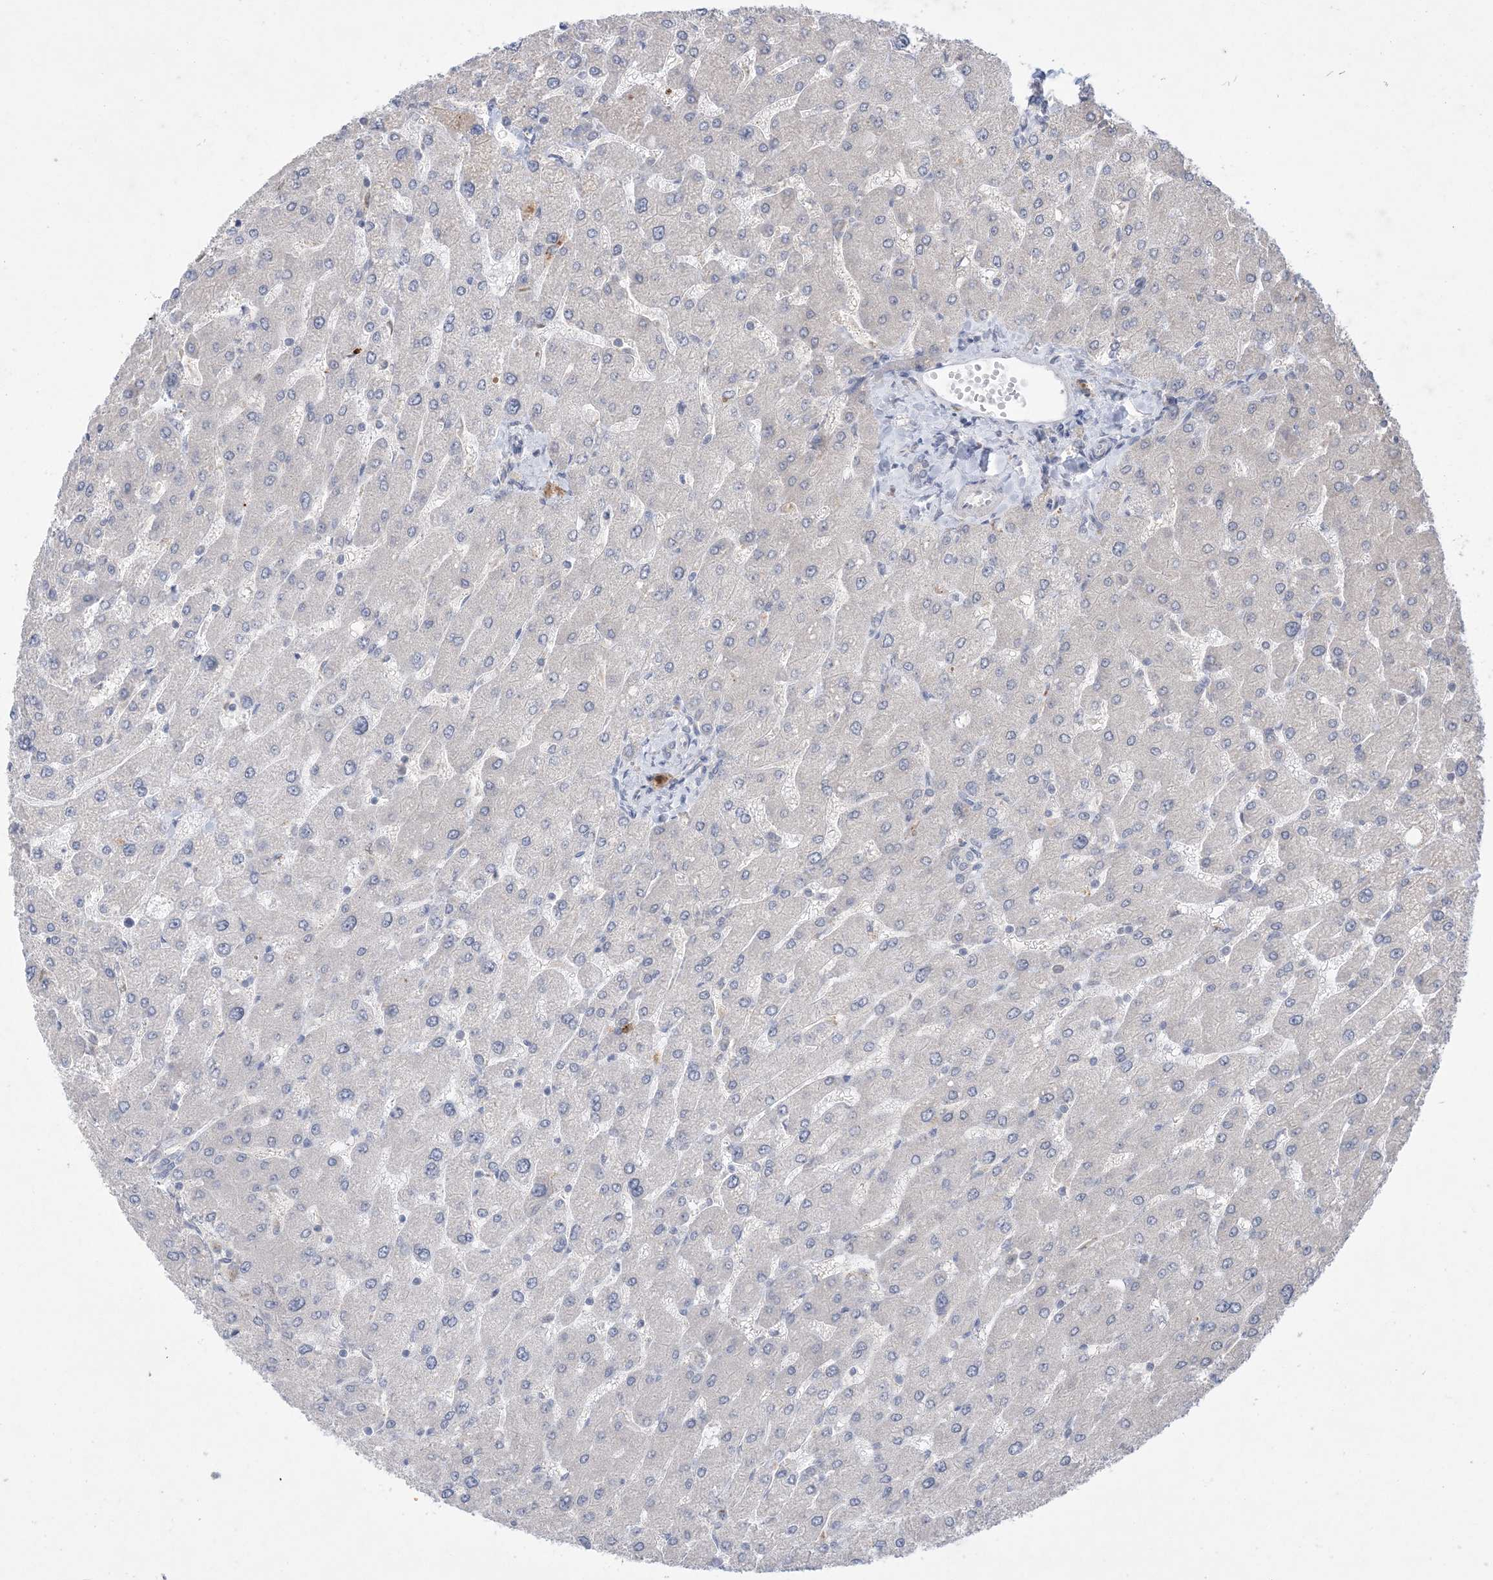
{"staining": {"intensity": "negative", "quantity": "none", "location": "none"}, "tissue": "liver", "cell_type": "Cholangiocytes", "image_type": "normal", "snomed": [{"axis": "morphology", "description": "Normal tissue, NOS"}, {"axis": "topography", "description": "Liver"}], "caption": "The image demonstrates no significant positivity in cholangiocytes of liver. (Stains: DAB immunohistochemistry (IHC) with hematoxylin counter stain, Microscopy: brightfield microscopy at high magnification).", "gene": "TRMT10C", "patient": {"sex": "male", "age": 55}}